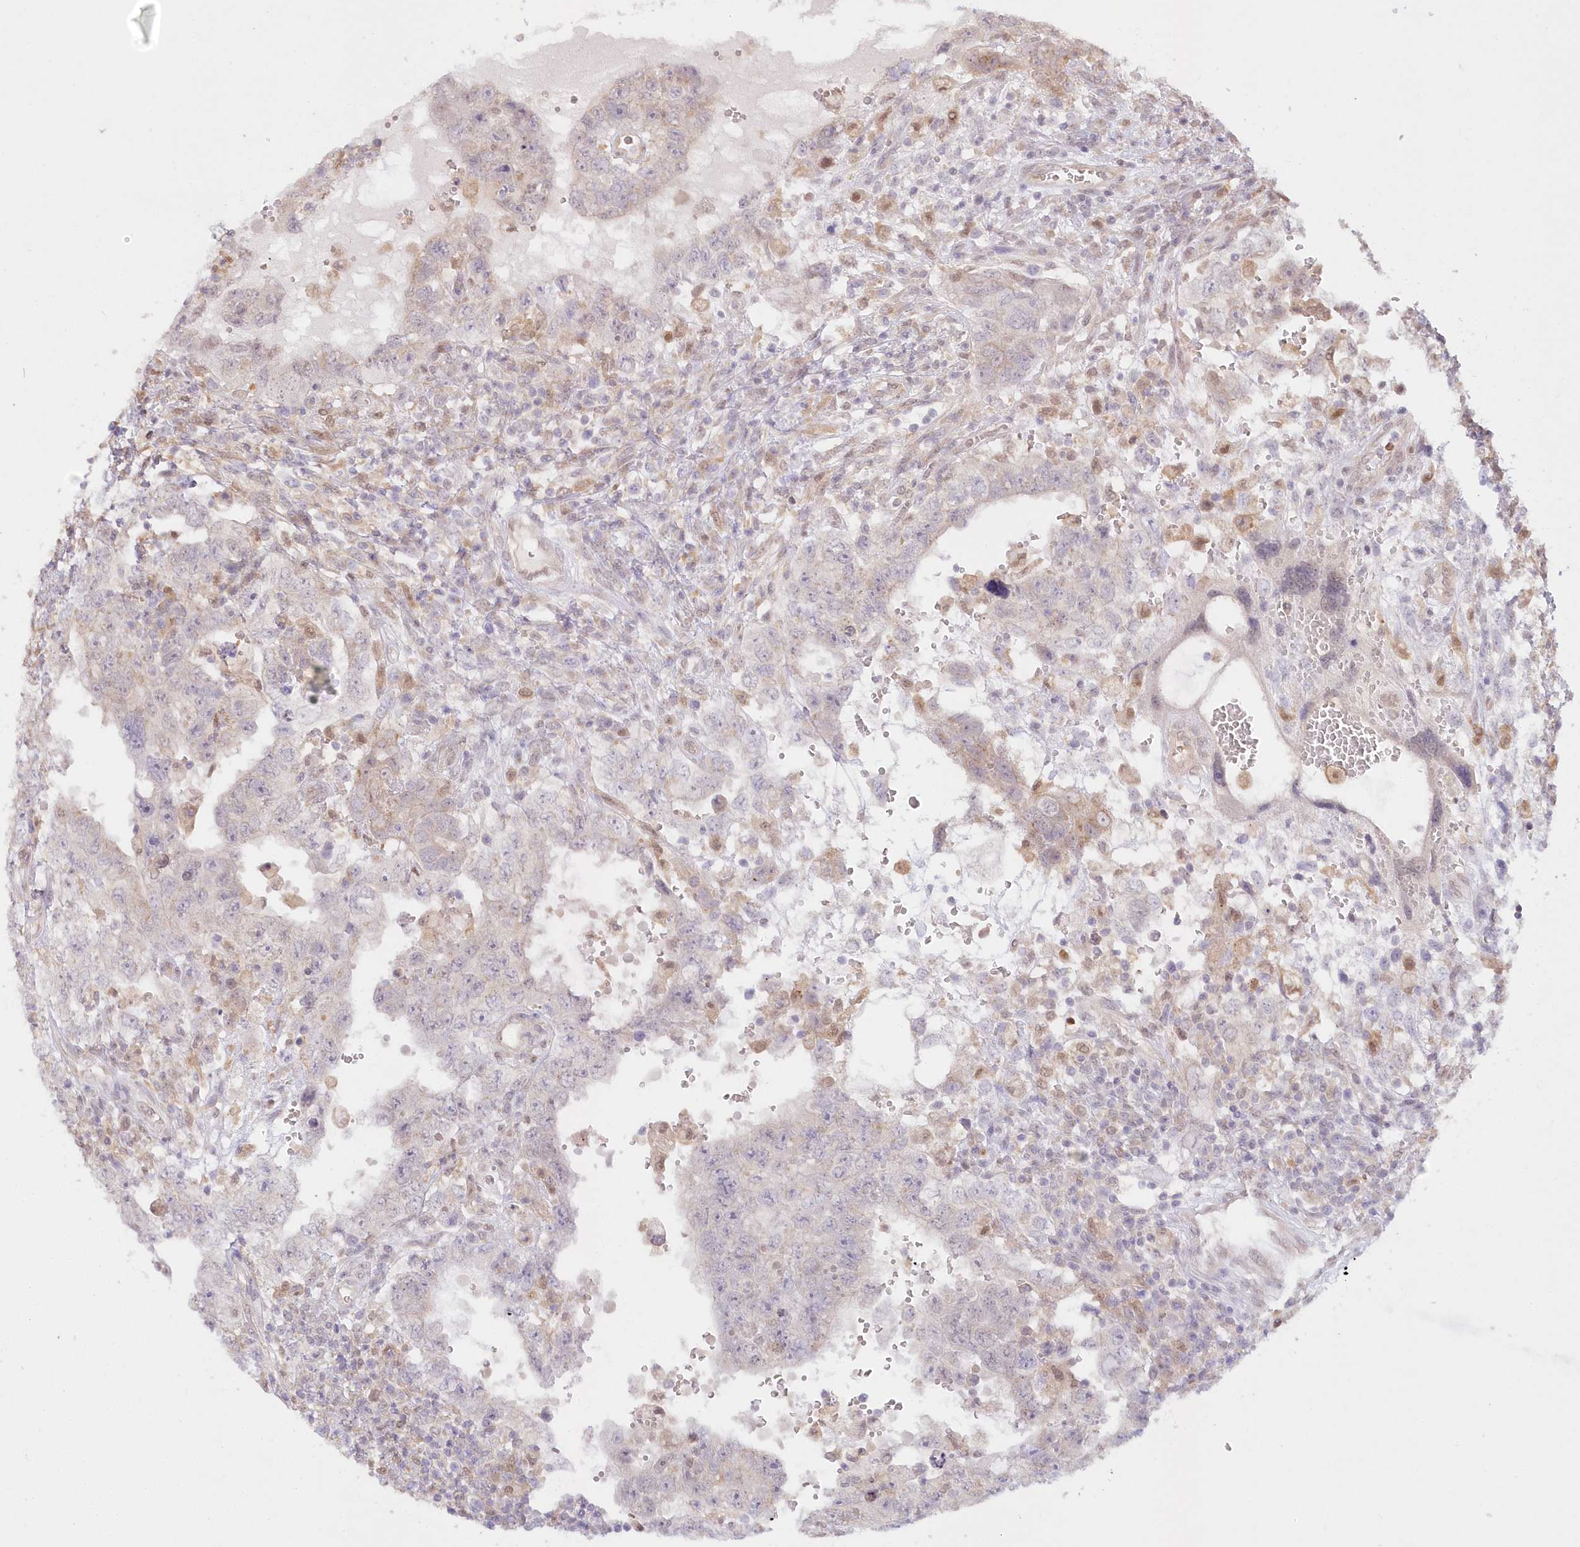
{"staining": {"intensity": "negative", "quantity": "none", "location": "none"}, "tissue": "testis cancer", "cell_type": "Tumor cells", "image_type": "cancer", "snomed": [{"axis": "morphology", "description": "Carcinoma, Embryonal, NOS"}, {"axis": "topography", "description": "Testis"}], "caption": "Immunohistochemistry of human embryonal carcinoma (testis) exhibits no positivity in tumor cells.", "gene": "RNPEP", "patient": {"sex": "male", "age": 26}}